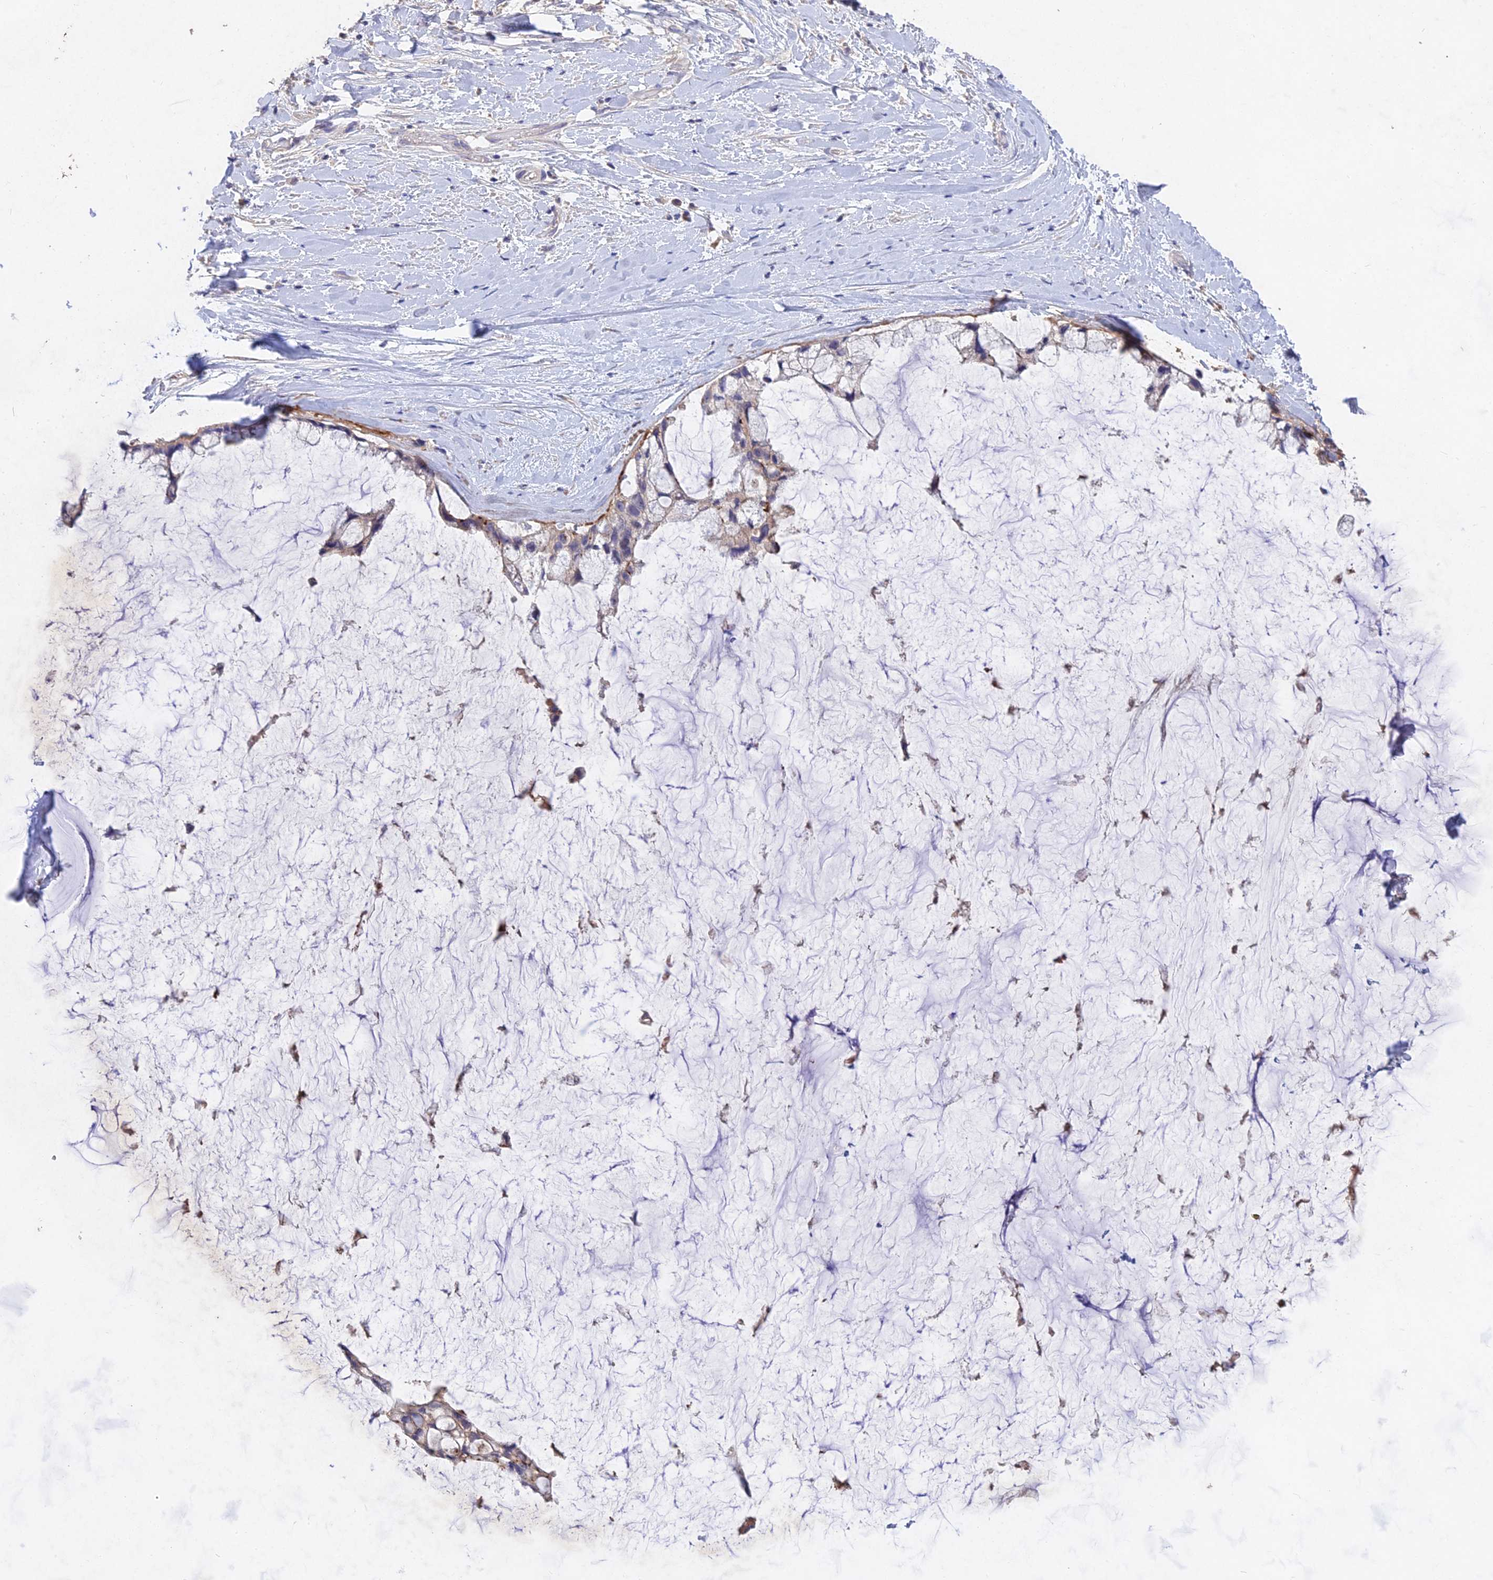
{"staining": {"intensity": "negative", "quantity": "none", "location": "none"}, "tissue": "ovarian cancer", "cell_type": "Tumor cells", "image_type": "cancer", "snomed": [{"axis": "morphology", "description": "Cystadenocarcinoma, mucinous, NOS"}, {"axis": "topography", "description": "Ovary"}], "caption": "Tumor cells show no significant positivity in ovarian mucinous cystadenocarcinoma.", "gene": "SLC26A4", "patient": {"sex": "female", "age": 39}}